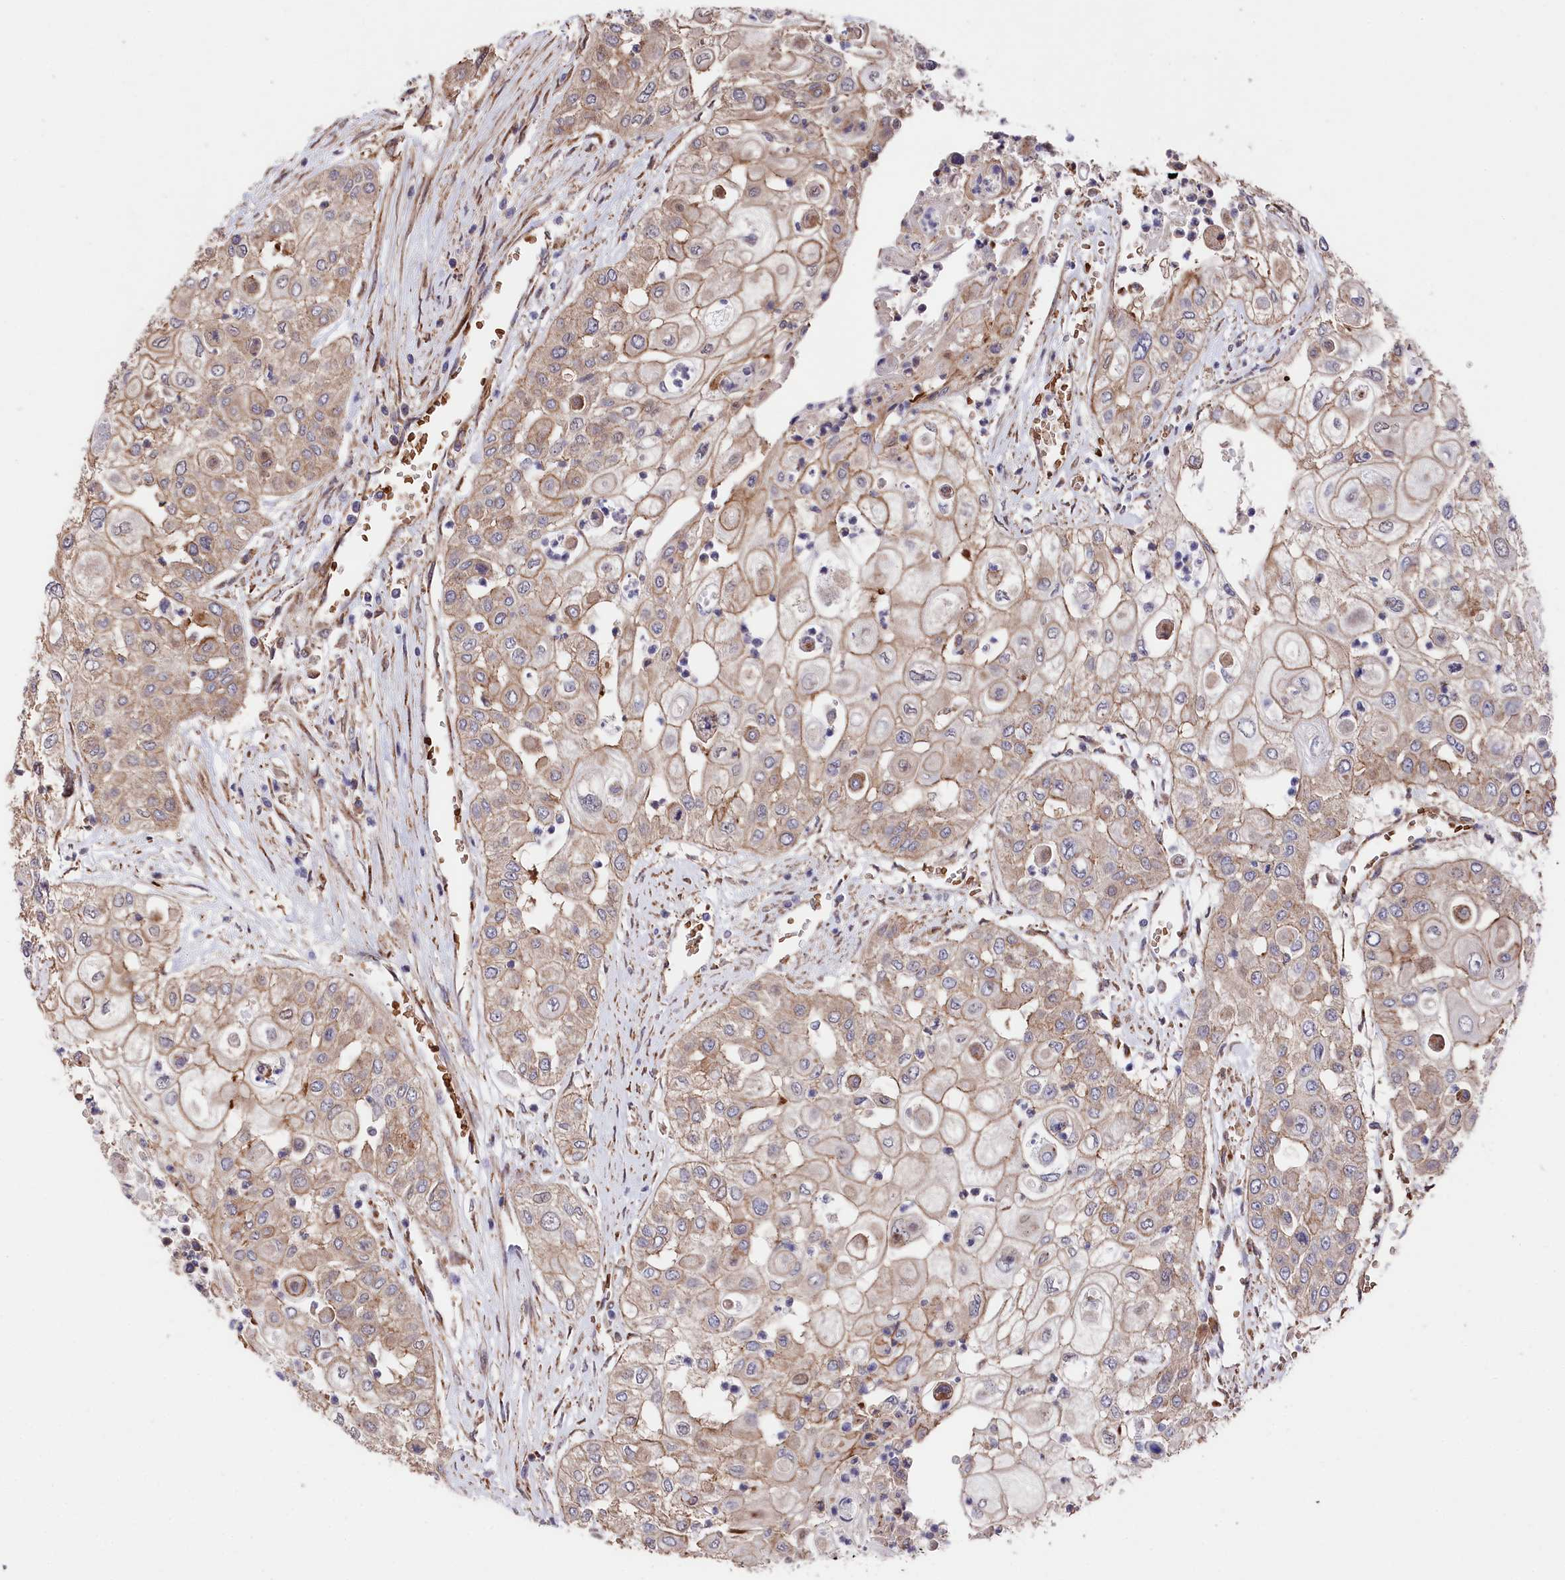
{"staining": {"intensity": "weak", "quantity": ">75%", "location": "cytoplasmic/membranous"}, "tissue": "urothelial cancer", "cell_type": "Tumor cells", "image_type": "cancer", "snomed": [{"axis": "morphology", "description": "Urothelial carcinoma, High grade"}, {"axis": "topography", "description": "Urinary bladder"}], "caption": "An IHC histopathology image of tumor tissue is shown. Protein staining in brown shows weak cytoplasmic/membranous positivity in urothelial cancer within tumor cells.", "gene": "TNKS1BP1", "patient": {"sex": "female", "age": 79}}